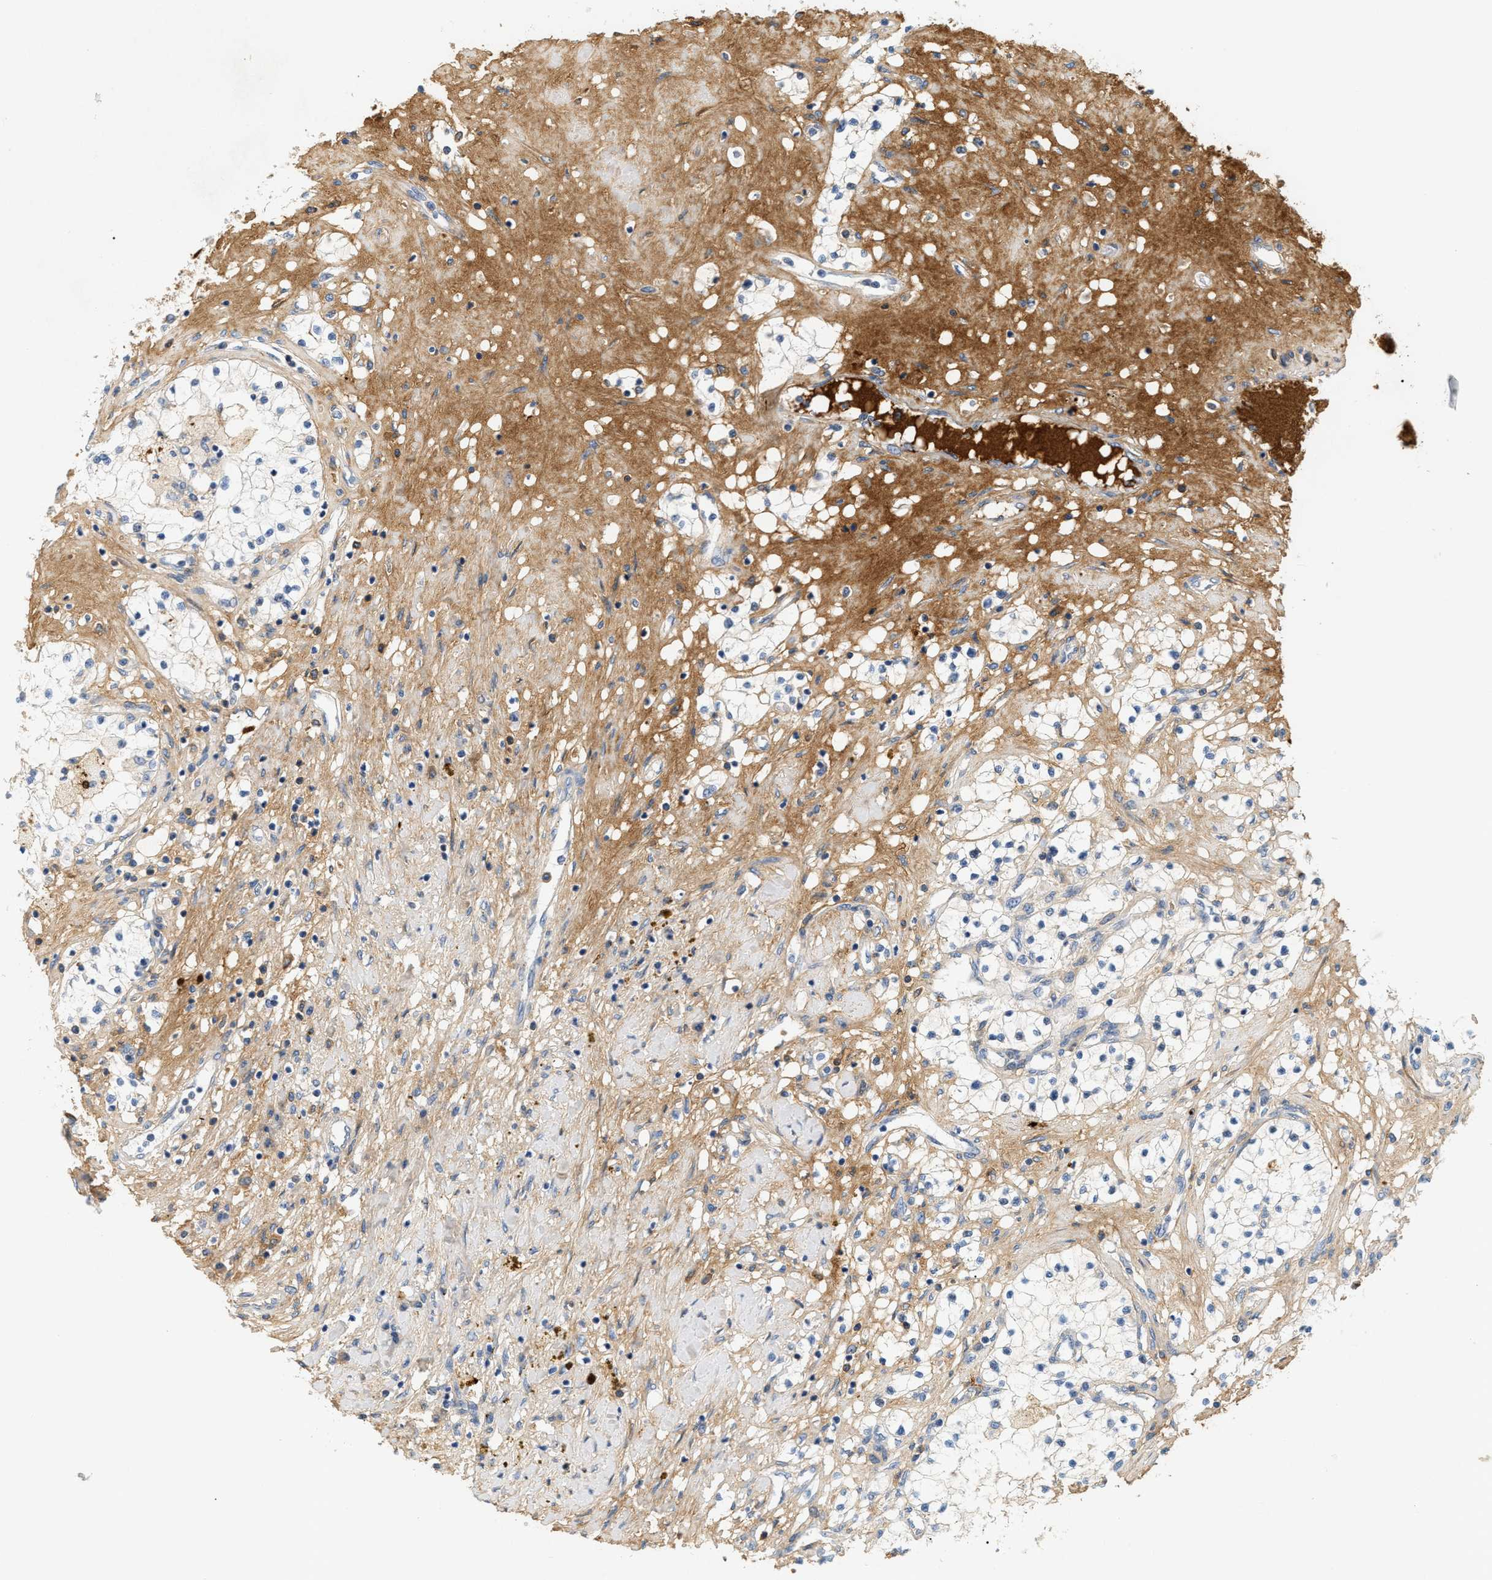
{"staining": {"intensity": "moderate", "quantity": "<25%", "location": "cytoplasmic/membranous"}, "tissue": "renal cancer", "cell_type": "Tumor cells", "image_type": "cancer", "snomed": [{"axis": "morphology", "description": "Adenocarcinoma, NOS"}, {"axis": "topography", "description": "Kidney"}], "caption": "Approximately <25% of tumor cells in renal adenocarcinoma exhibit moderate cytoplasmic/membranous protein positivity as visualized by brown immunohistochemical staining.", "gene": "CFH", "patient": {"sex": "male", "age": 68}}